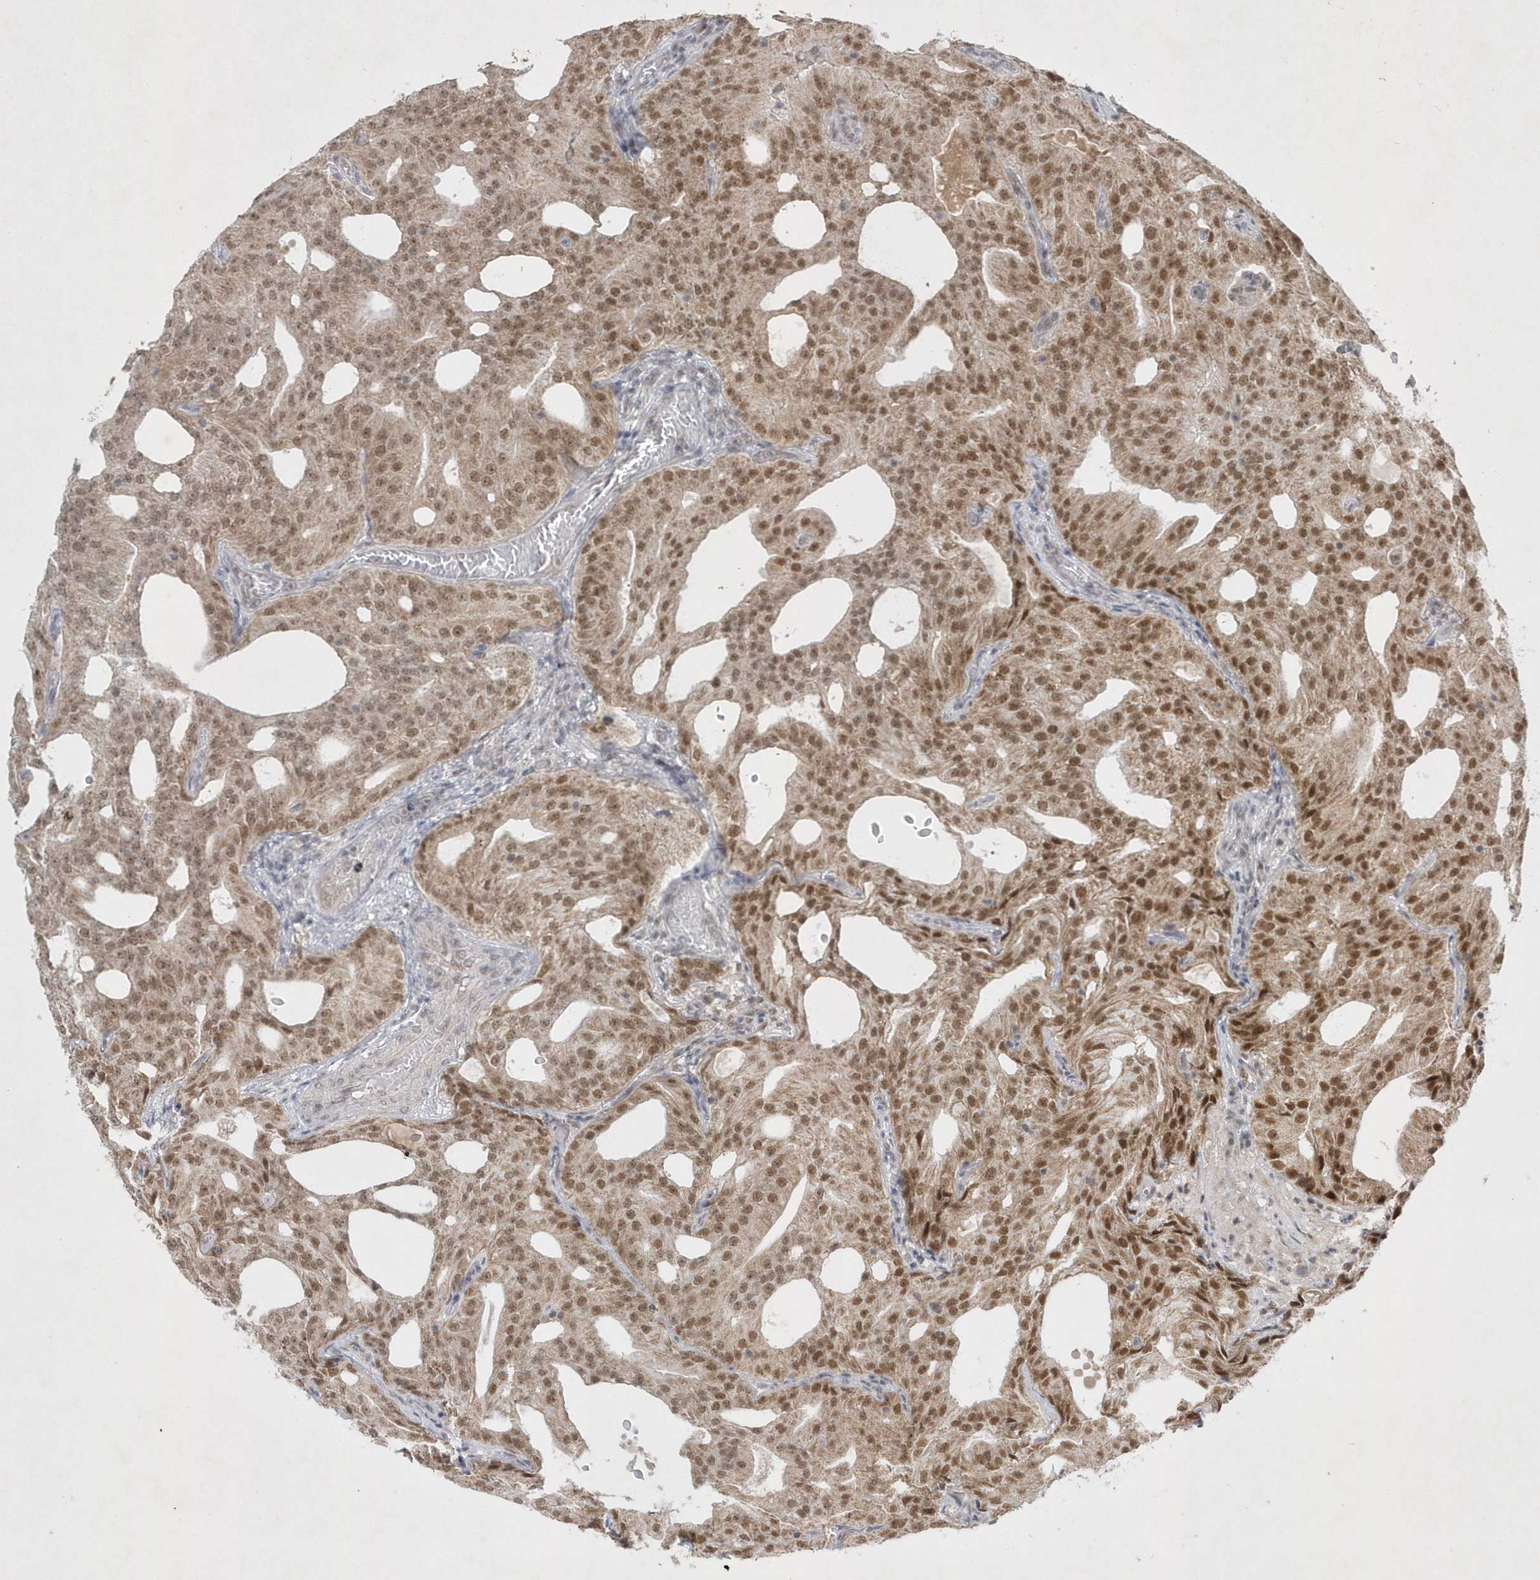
{"staining": {"intensity": "moderate", "quantity": ">75%", "location": "nuclear"}, "tissue": "prostate cancer", "cell_type": "Tumor cells", "image_type": "cancer", "snomed": [{"axis": "morphology", "description": "Adenocarcinoma, Low grade"}, {"axis": "topography", "description": "Prostate"}], "caption": "DAB immunohistochemical staining of human prostate adenocarcinoma (low-grade) displays moderate nuclear protein expression in about >75% of tumor cells.", "gene": "CPSF3", "patient": {"sex": "male", "age": 88}}